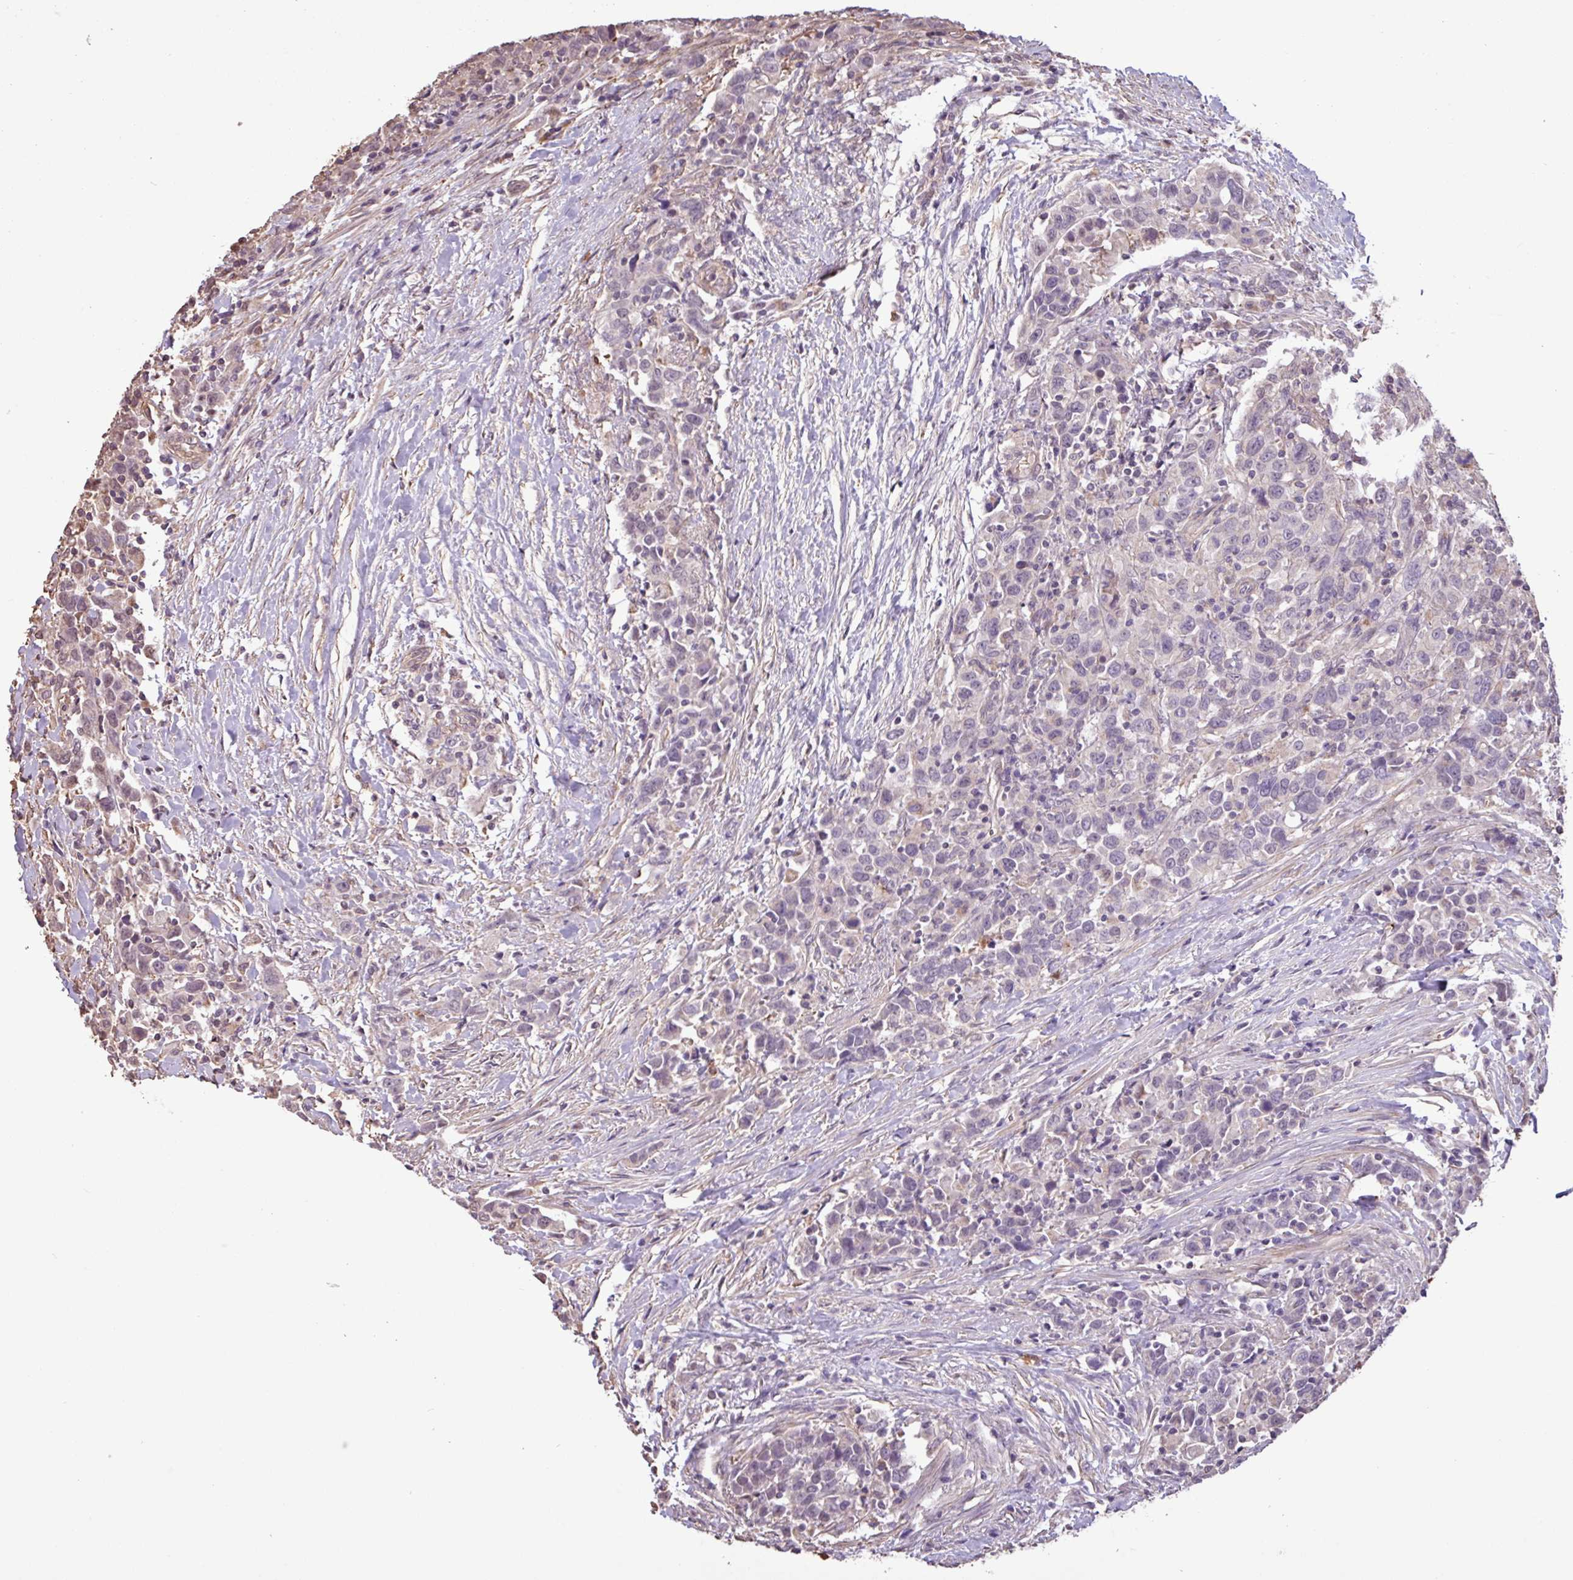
{"staining": {"intensity": "negative", "quantity": "none", "location": "none"}, "tissue": "urothelial cancer", "cell_type": "Tumor cells", "image_type": "cancer", "snomed": [{"axis": "morphology", "description": "Urothelial carcinoma, High grade"}, {"axis": "topography", "description": "Urinary bladder"}], "caption": "Micrograph shows no protein positivity in tumor cells of urothelial cancer tissue.", "gene": "CHST11", "patient": {"sex": "male", "age": 61}}